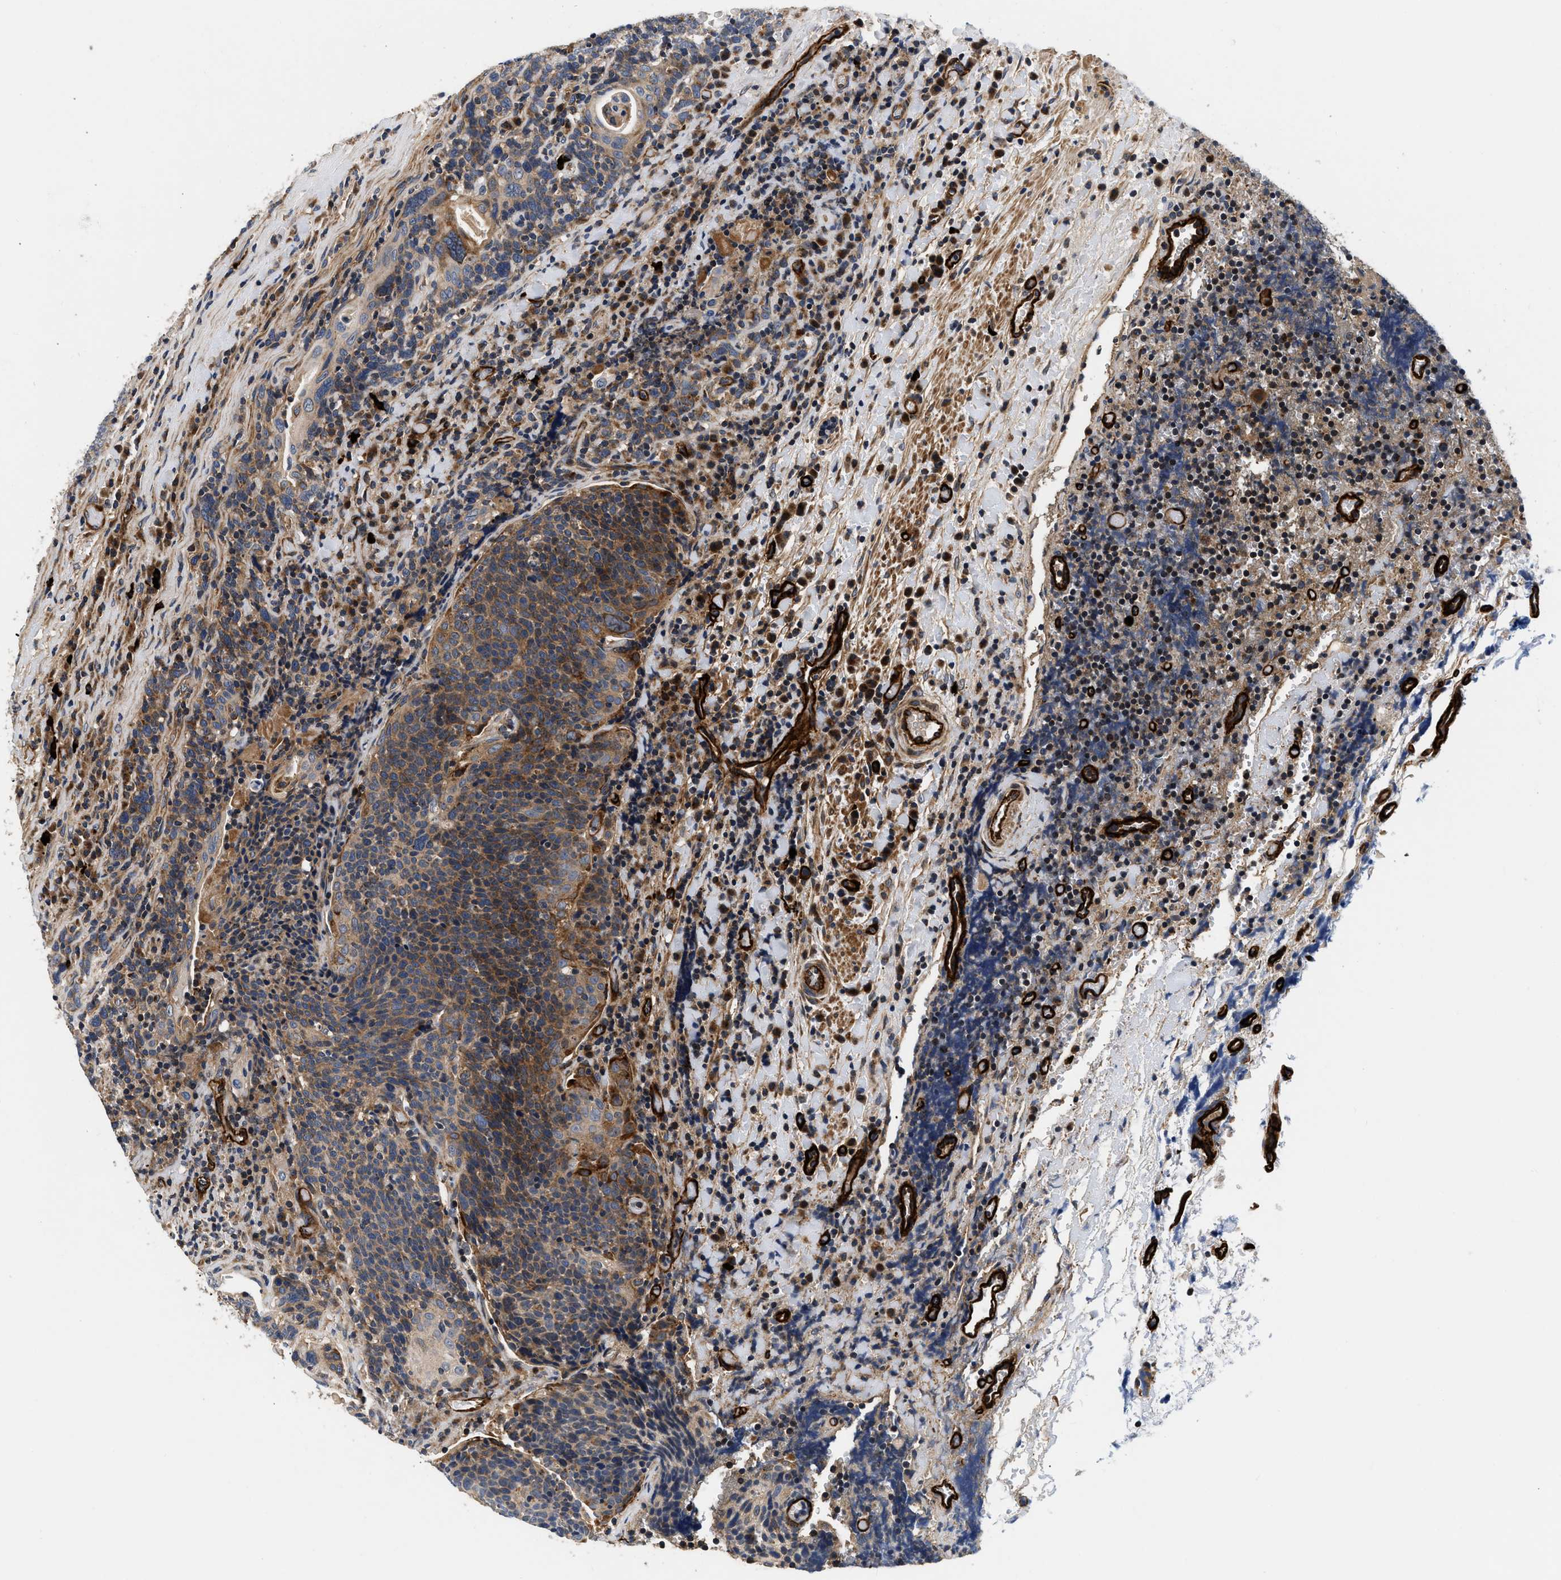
{"staining": {"intensity": "moderate", "quantity": ">75%", "location": "cytoplasmic/membranous"}, "tissue": "head and neck cancer", "cell_type": "Tumor cells", "image_type": "cancer", "snomed": [{"axis": "morphology", "description": "Squamous cell carcinoma, NOS"}, {"axis": "morphology", "description": "Squamous cell carcinoma, metastatic, NOS"}, {"axis": "topography", "description": "Lymph node"}, {"axis": "topography", "description": "Head-Neck"}], "caption": "About >75% of tumor cells in head and neck cancer (squamous cell carcinoma) demonstrate moderate cytoplasmic/membranous protein positivity as visualized by brown immunohistochemical staining.", "gene": "NME6", "patient": {"sex": "male", "age": 62}}